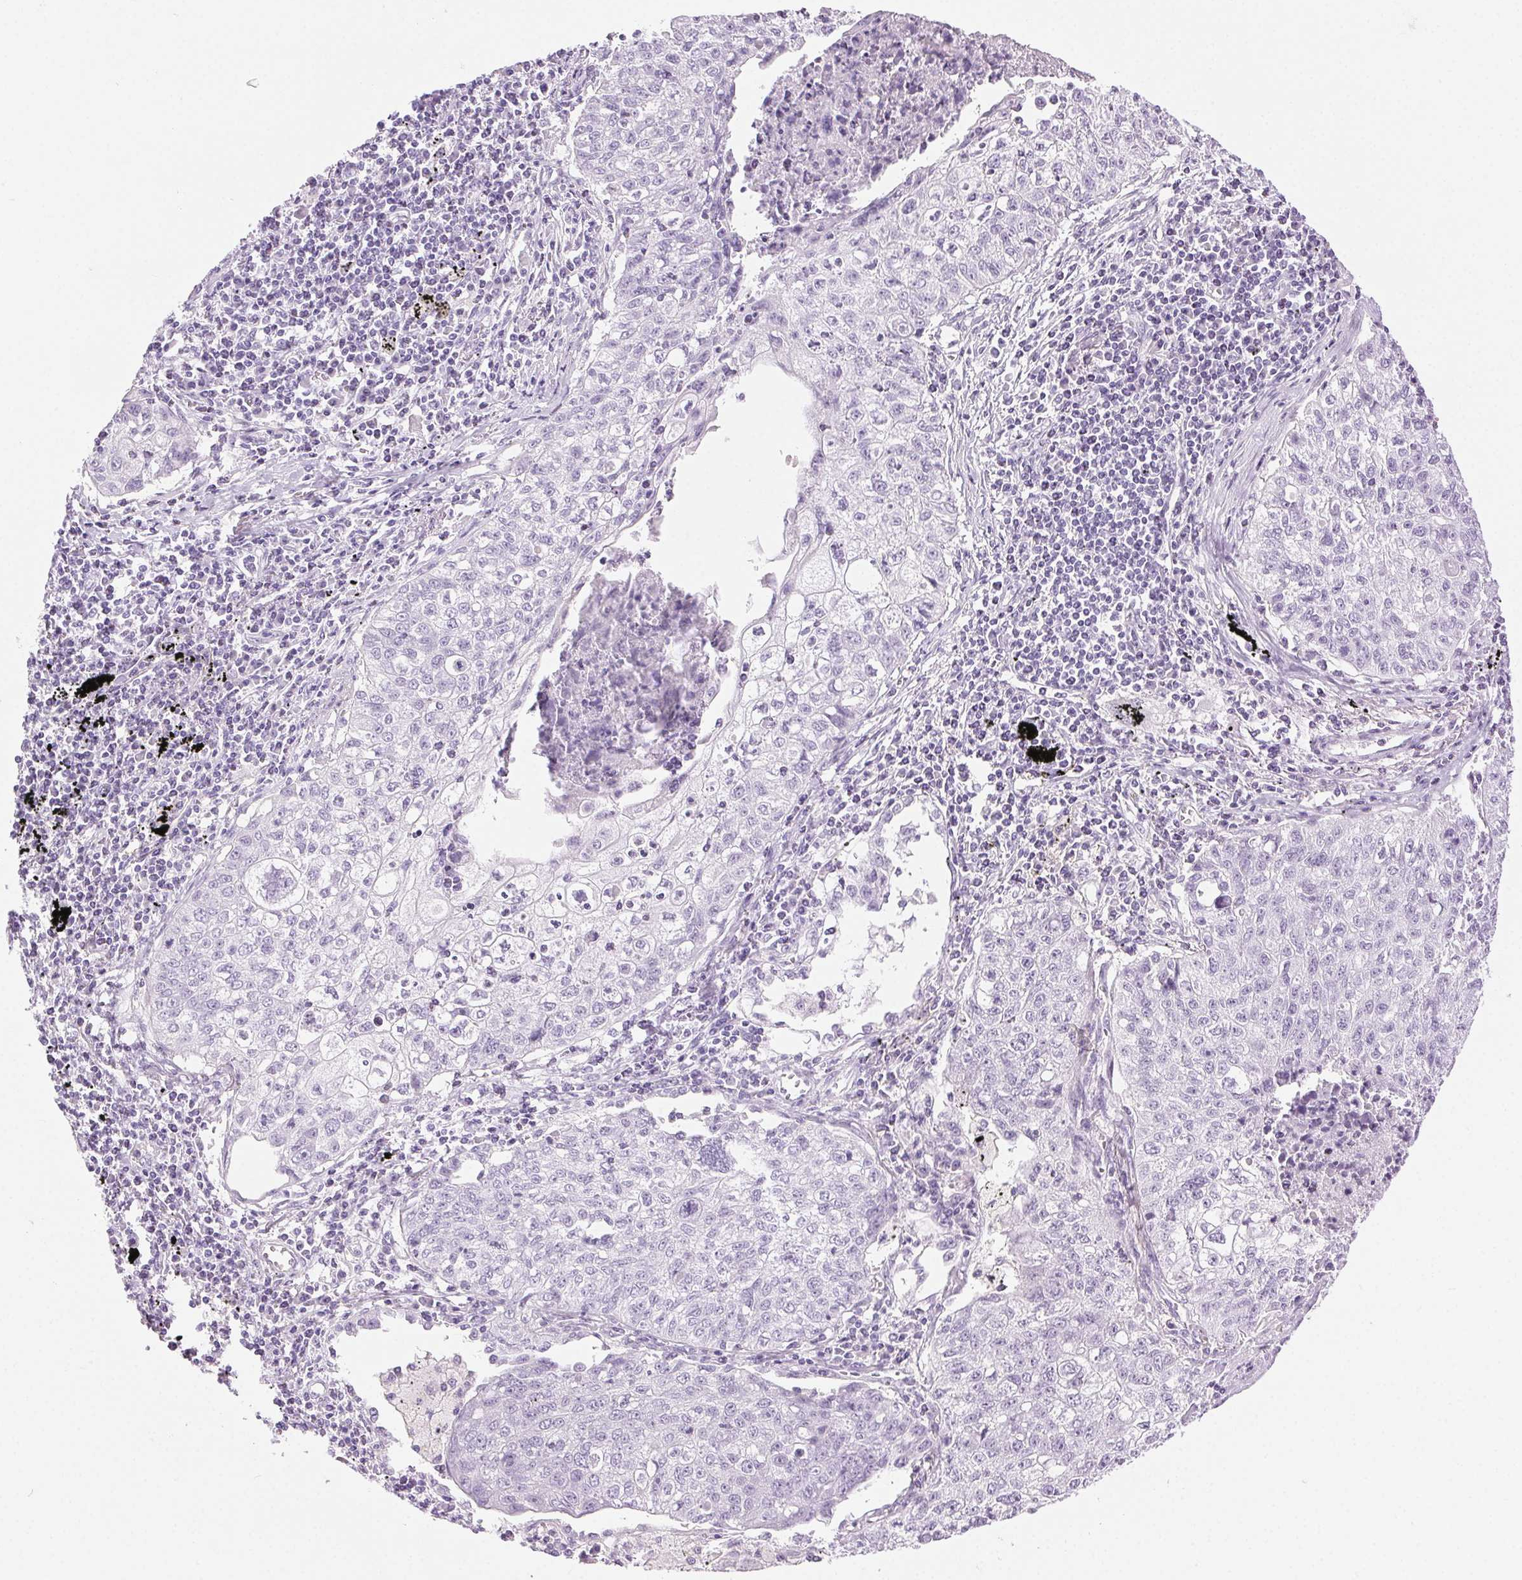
{"staining": {"intensity": "negative", "quantity": "none", "location": "none"}, "tissue": "lung cancer", "cell_type": "Tumor cells", "image_type": "cancer", "snomed": [{"axis": "morphology", "description": "Normal morphology"}, {"axis": "morphology", "description": "Aneuploidy"}, {"axis": "morphology", "description": "Squamous cell carcinoma, NOS"}, {"axis": "topography", "description": "Lymph node"}, {"axis": "topography", "description": "Lung"}], "caption": "Protein analysis of lung aneuploidy reveals no significant staining in tumor cells.", "gene": "BEND2", "patient": {"sex": "female", "age": 76}}